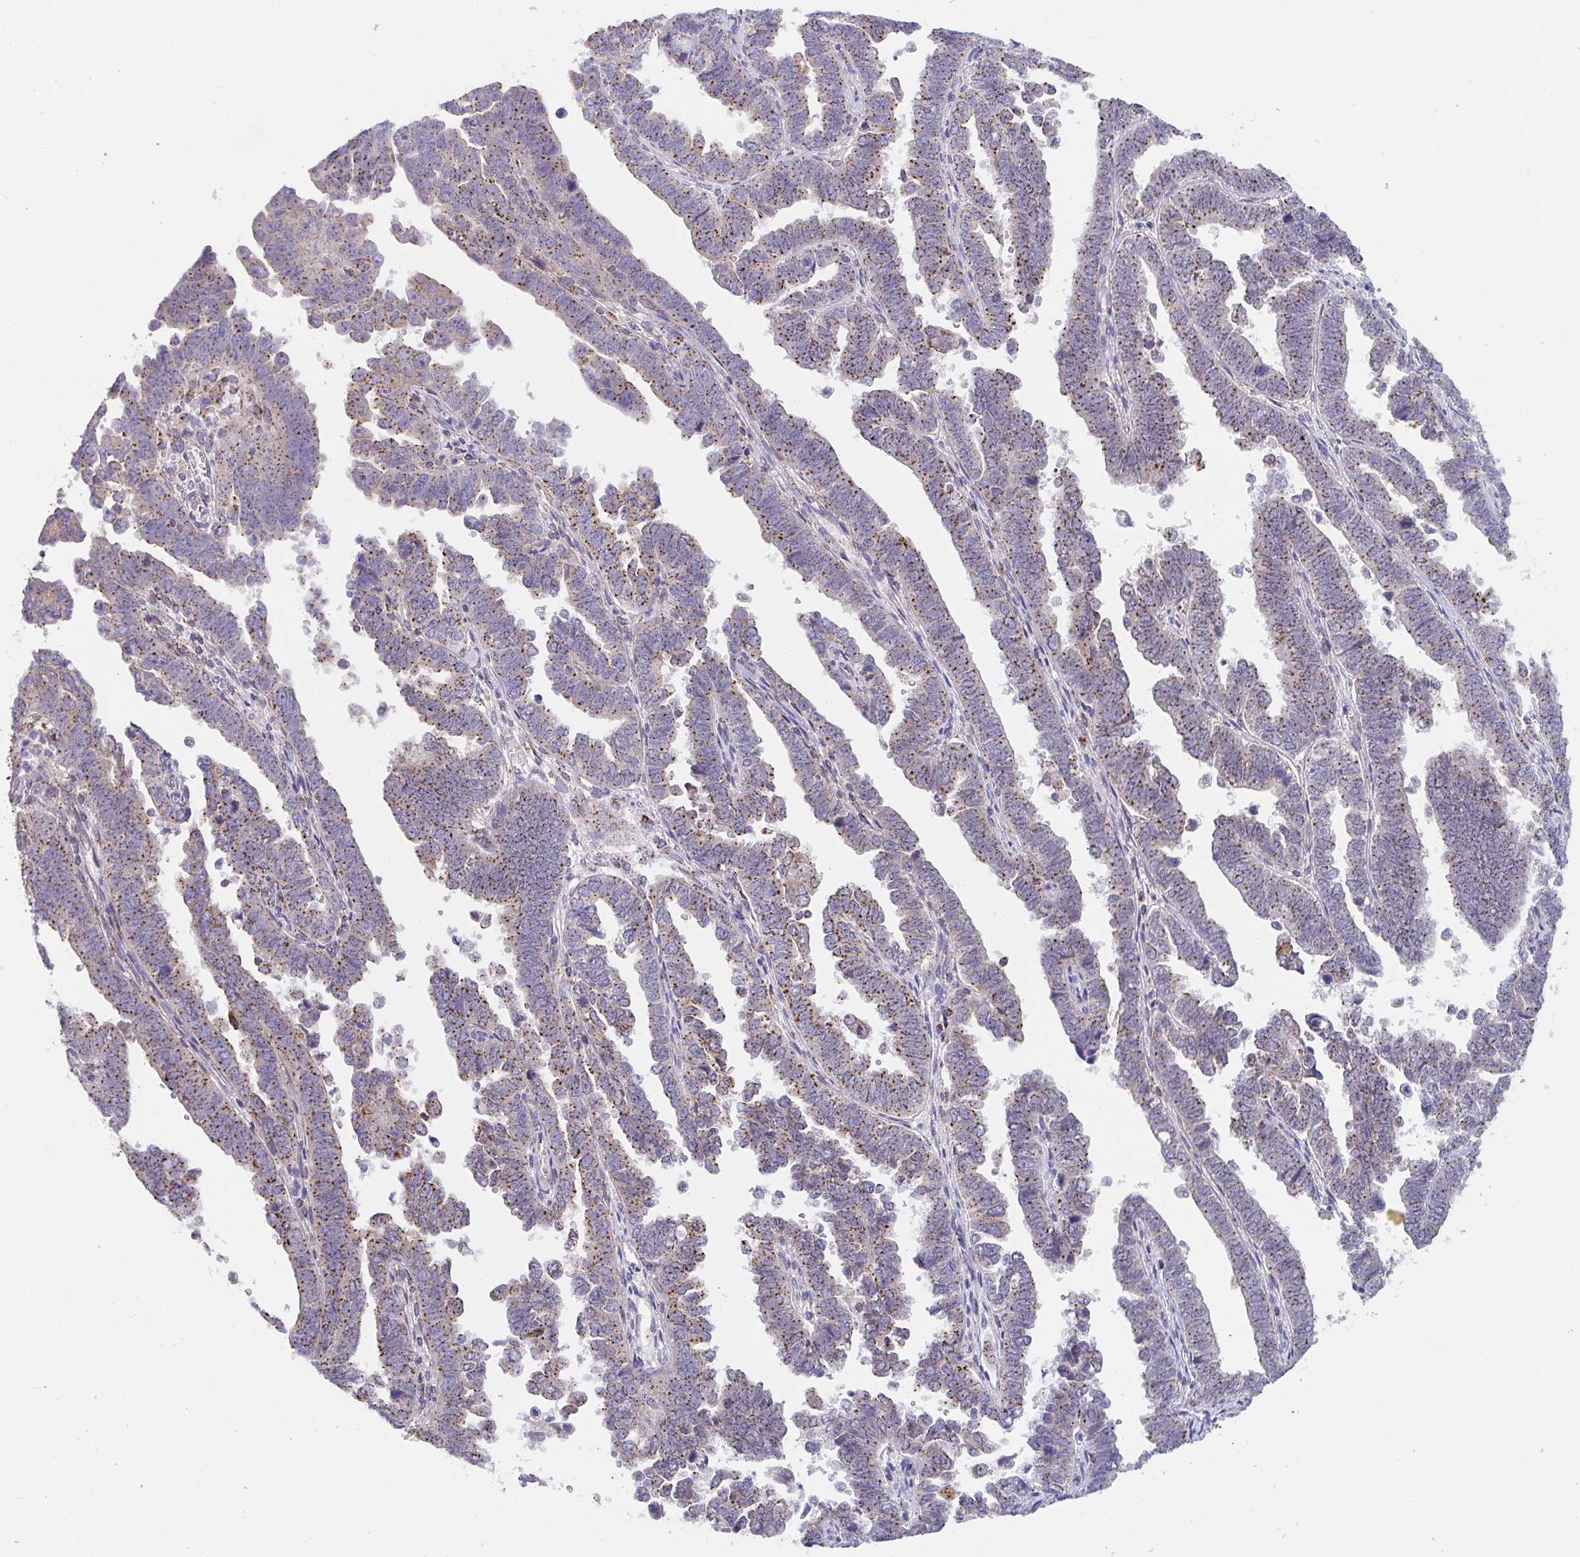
{"staining": {"intensity": "moderate", "quantity": ">75%", "location": "cytoplasmic/membranous"}, "tissue": "endometrial cancer", "cell_type": "Tumor cells", "image_type": "cancer", "snomed": [{"axis": "morphology", "description": "Adenocarcinoma, NOS"}, {"axis": "topography", "description": "Endometrium"}], "caption": "Human endometrial cancer (adenocarcinoma) stained with a brown dye shows moderate cytoplasmic/membranous positive staining in about >75% of tumor cells.", "gene": "PROSER3", "patient": {"sex": "female", "age": 75}}